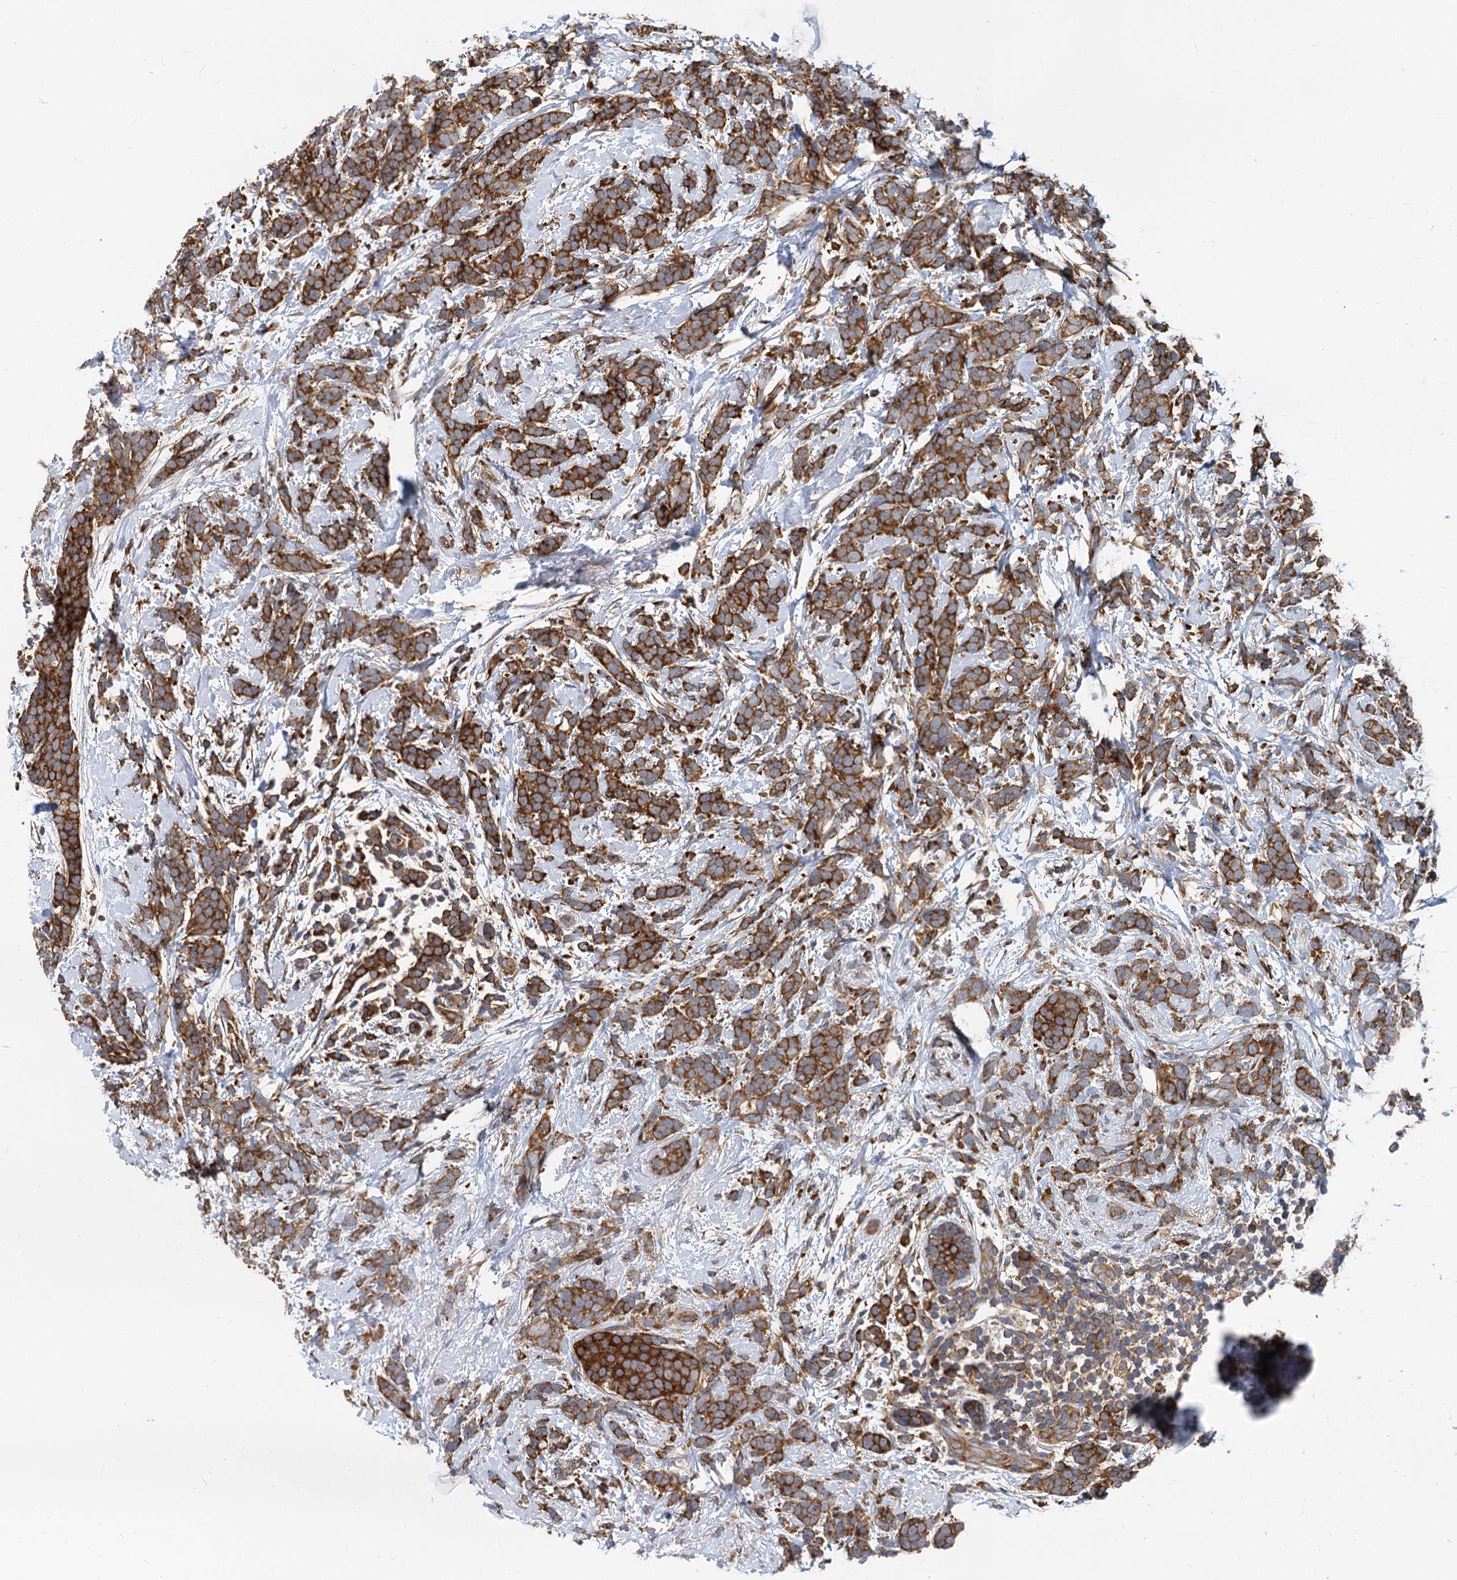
{"staining": {"intensity": "strong", "quantity": ">75%", "location": "cytoplasmic/membranous"}, "tissue": "breast cancer", "cell_type": "Tumor cells", "image_type": "cancer", "snomed": [{"axis": "morphology", "description": "Lobular carcinoma"}, {"axis": "topography", "description": "Breast"}], "caption": "About >75% of tumor cells in lobular carcinoma (breast) demonstrate strong cytoplasmic/membranous protein positivity as visualized by brown immunohistochemical staining.", "gene": "EIF2B2", "patient": {"sex": "female", "age": 58}}